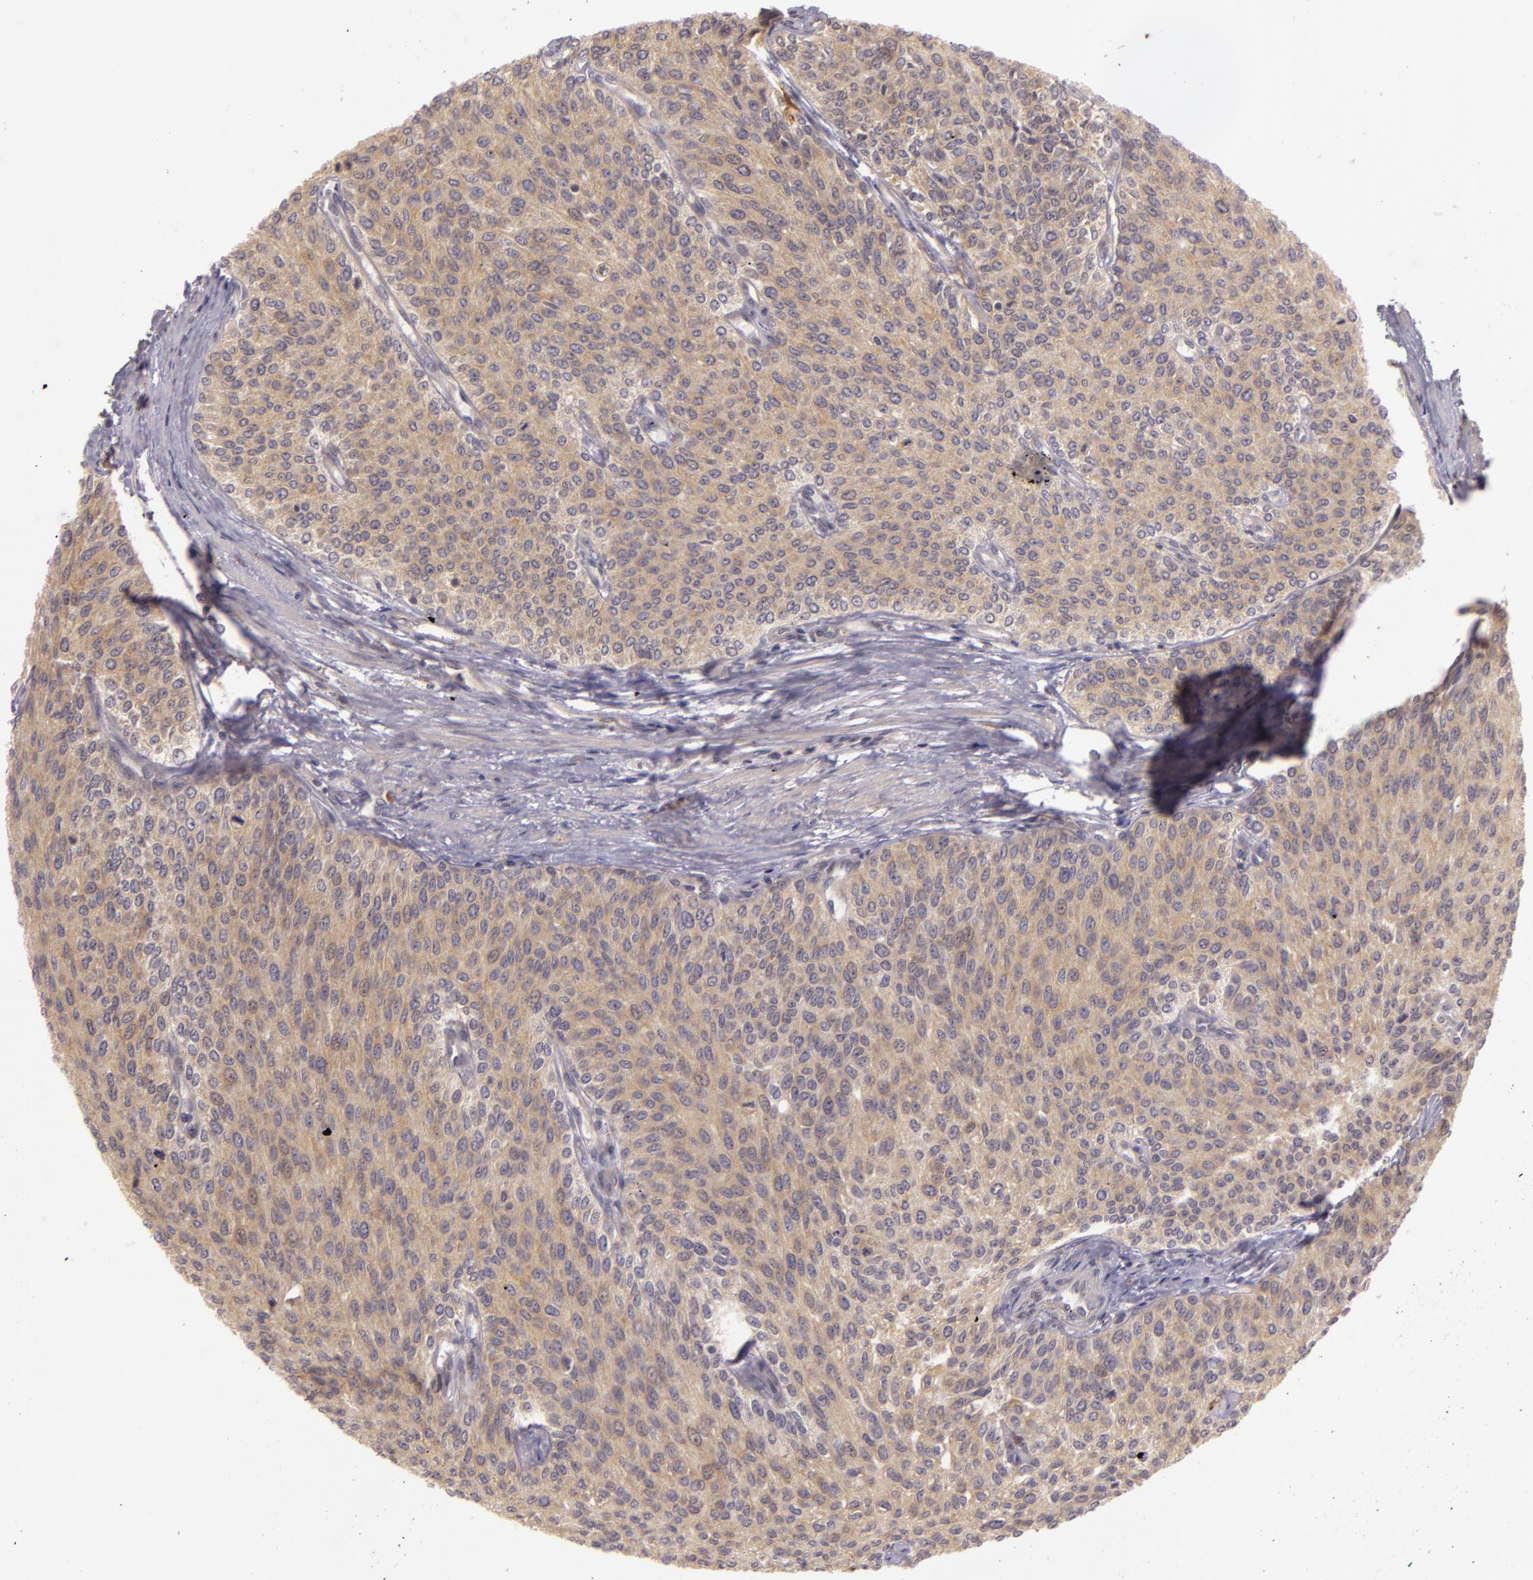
{"staining": {"intensity": "moderate", "quantity": ">75%", "location": "cytoplasmic/membranous"}, "tissue": "urothelial cancer", "cell_type": "Tumor cells", "image_type": "cancer", "snomed": [{"axis": "morphology", "description": "Urothelial carcinoma, Low grade"}, {"axis": "topography", "description": "Urinary bladder"}], "caption": "Immunohistochemistry (IHC) of human urothelial cancer reveals medium levels of moderate cytoplasmic/membranous positivity in about >75% of tumor cells.", "gene": "PPP1R3F", "patient": {"sex": "female", "age": 73}}